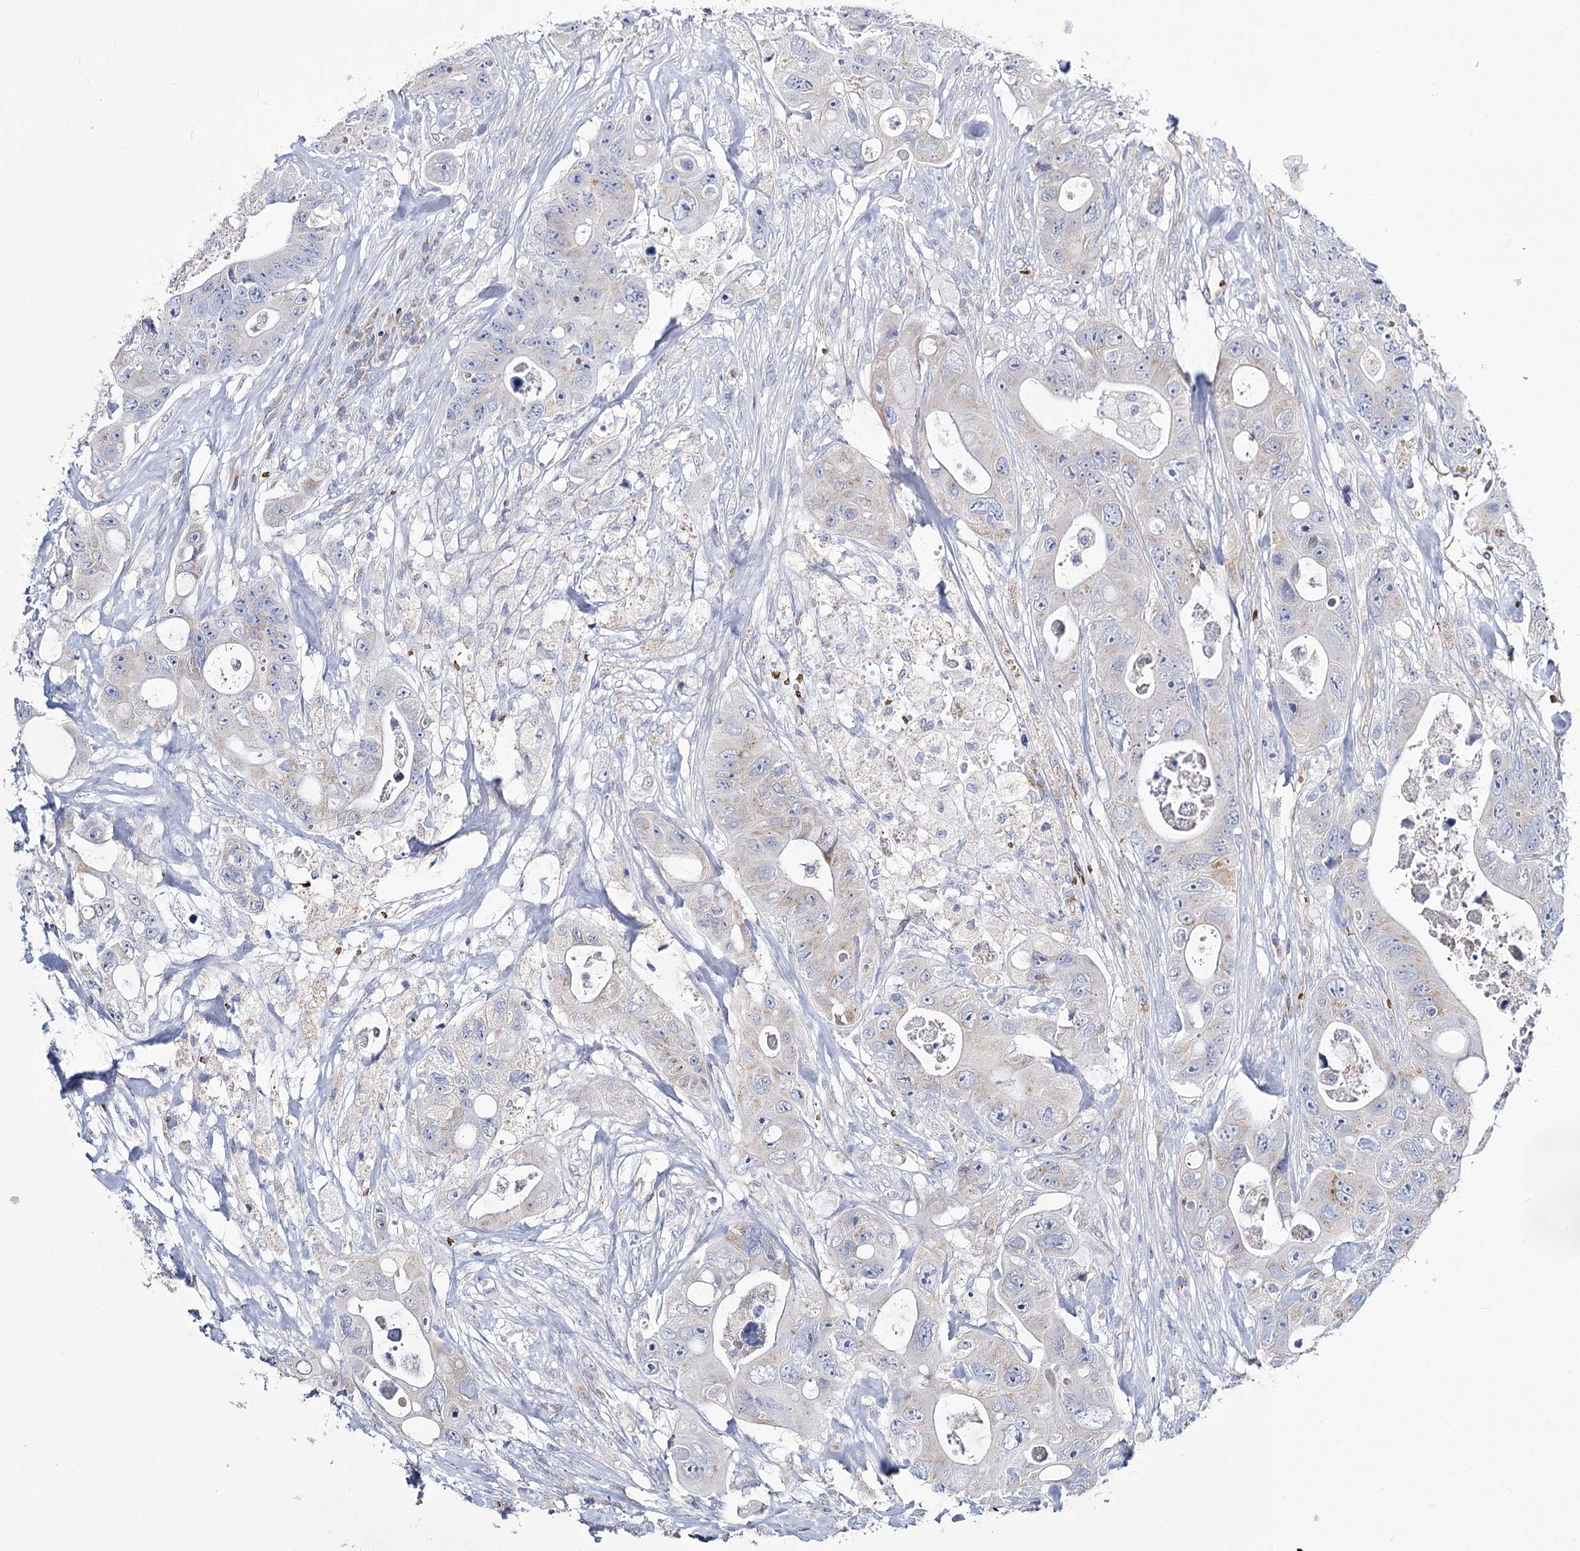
{"staining": {"intensity": "weak", "quantity": "<25%", "location": "cytoplasmic/membranous"}, "tissue": "colorectal cancer", "cell_type": "Tumor cells", "image_type": "cancer", "snomed": [{"axis": "morphology", "description": "Adenocarcinoma, NOS"}, {"axis": "topography", "description": "Colon"}], "caption": "IHC image of colorectal cancer (adenocarcinoma) stained for a protein (brown), which reveals no staining in tumor cells.", "gene": "GBF1", "patient": {"sex": "female", "age": 46}}